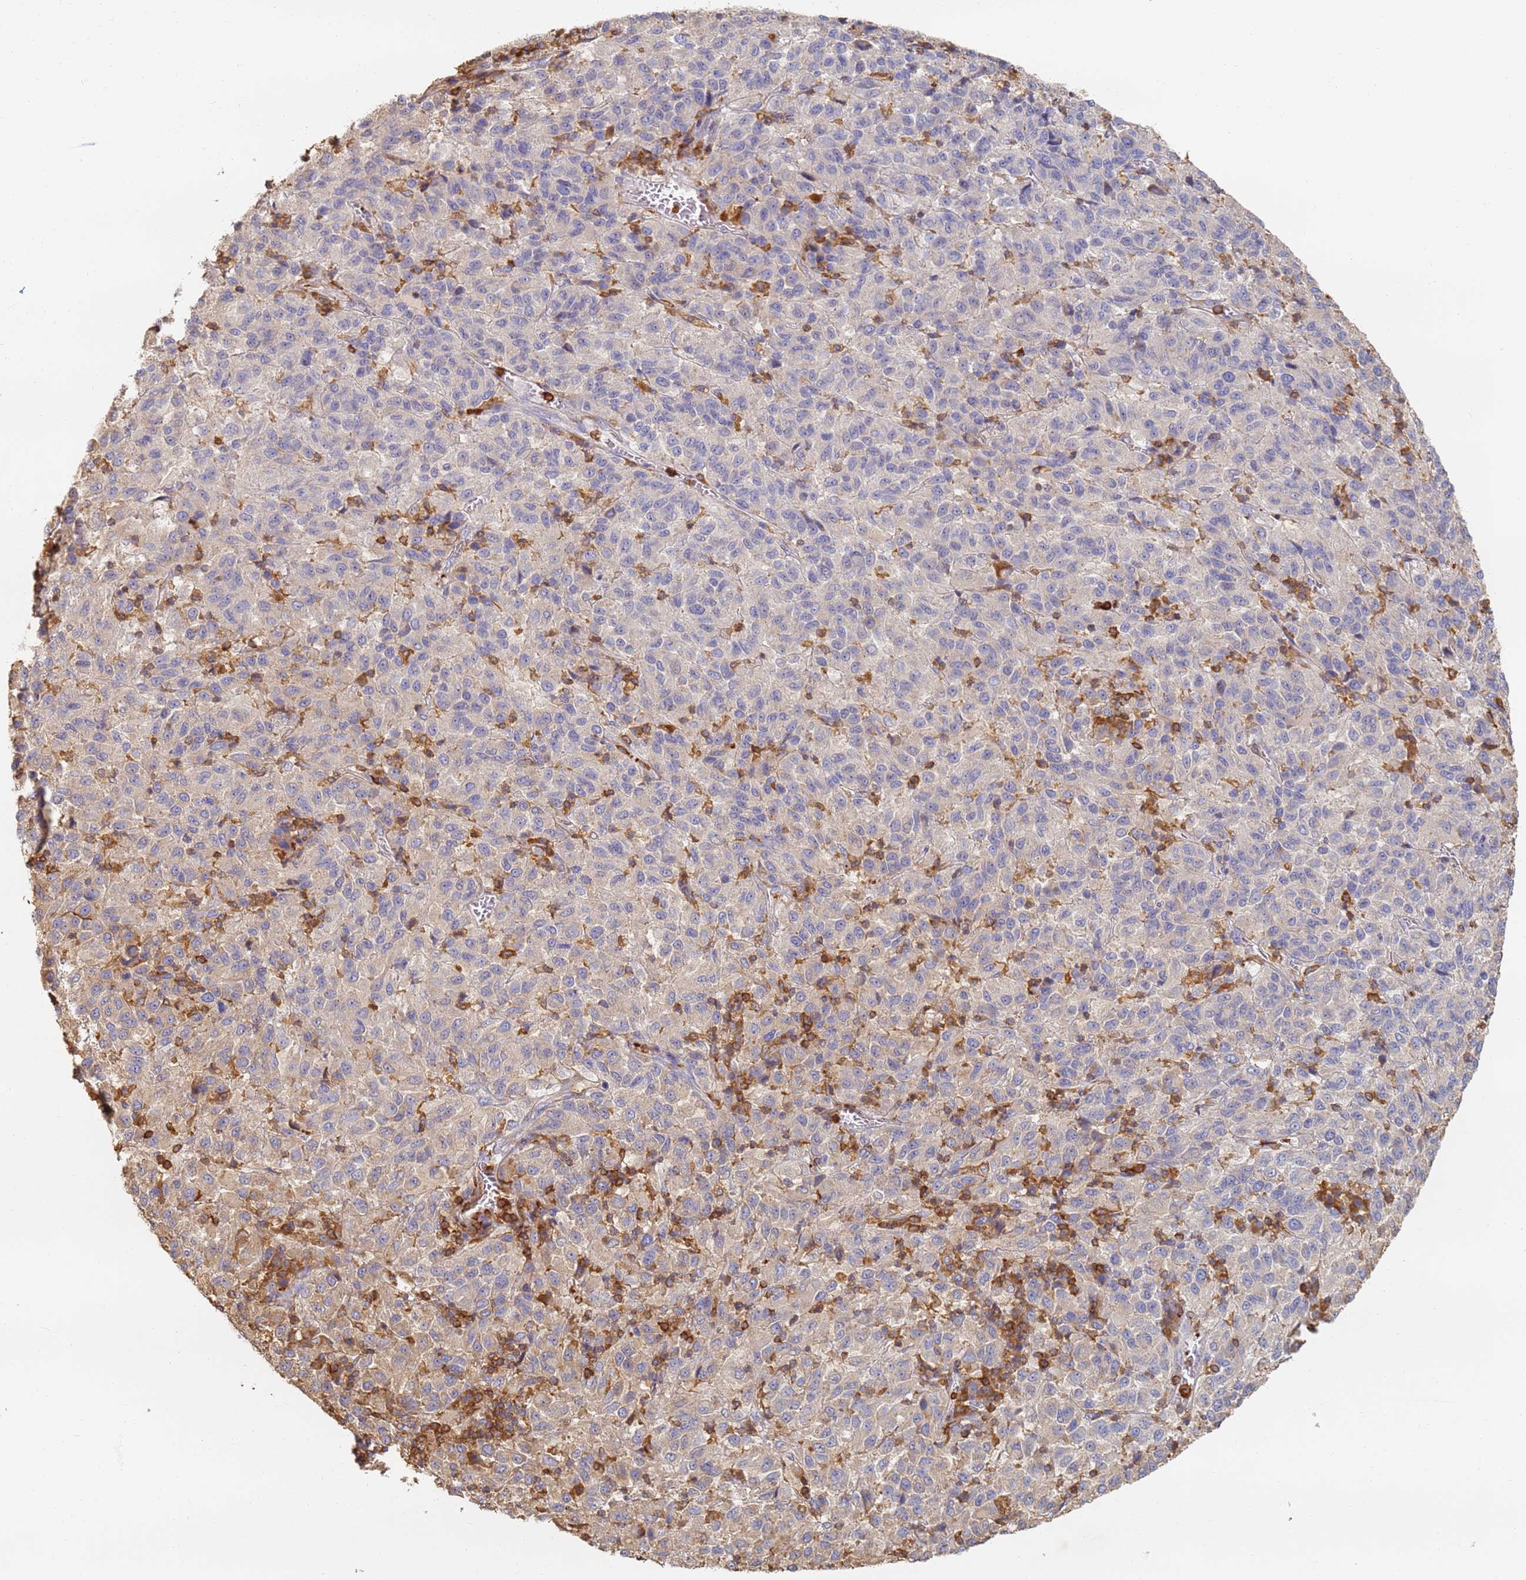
{"staining": {"intensity": "negative", "quantity": "none", "location": "none"}, "tissue": "melanoma", "cell_type": "Tumor cells", "image_type": "cancer", "snomed": [{"axis": "morphology", "description": "Malignant melanoma, Metastatic site"}, {"axis": "topography", "description": "Lung"}], "caption": "Melanoma was stained to show a protein in brown. There is no significant staining in tumor cells.", "gene": "BIN2", "patient": {"sex": "male", "age": 64}}